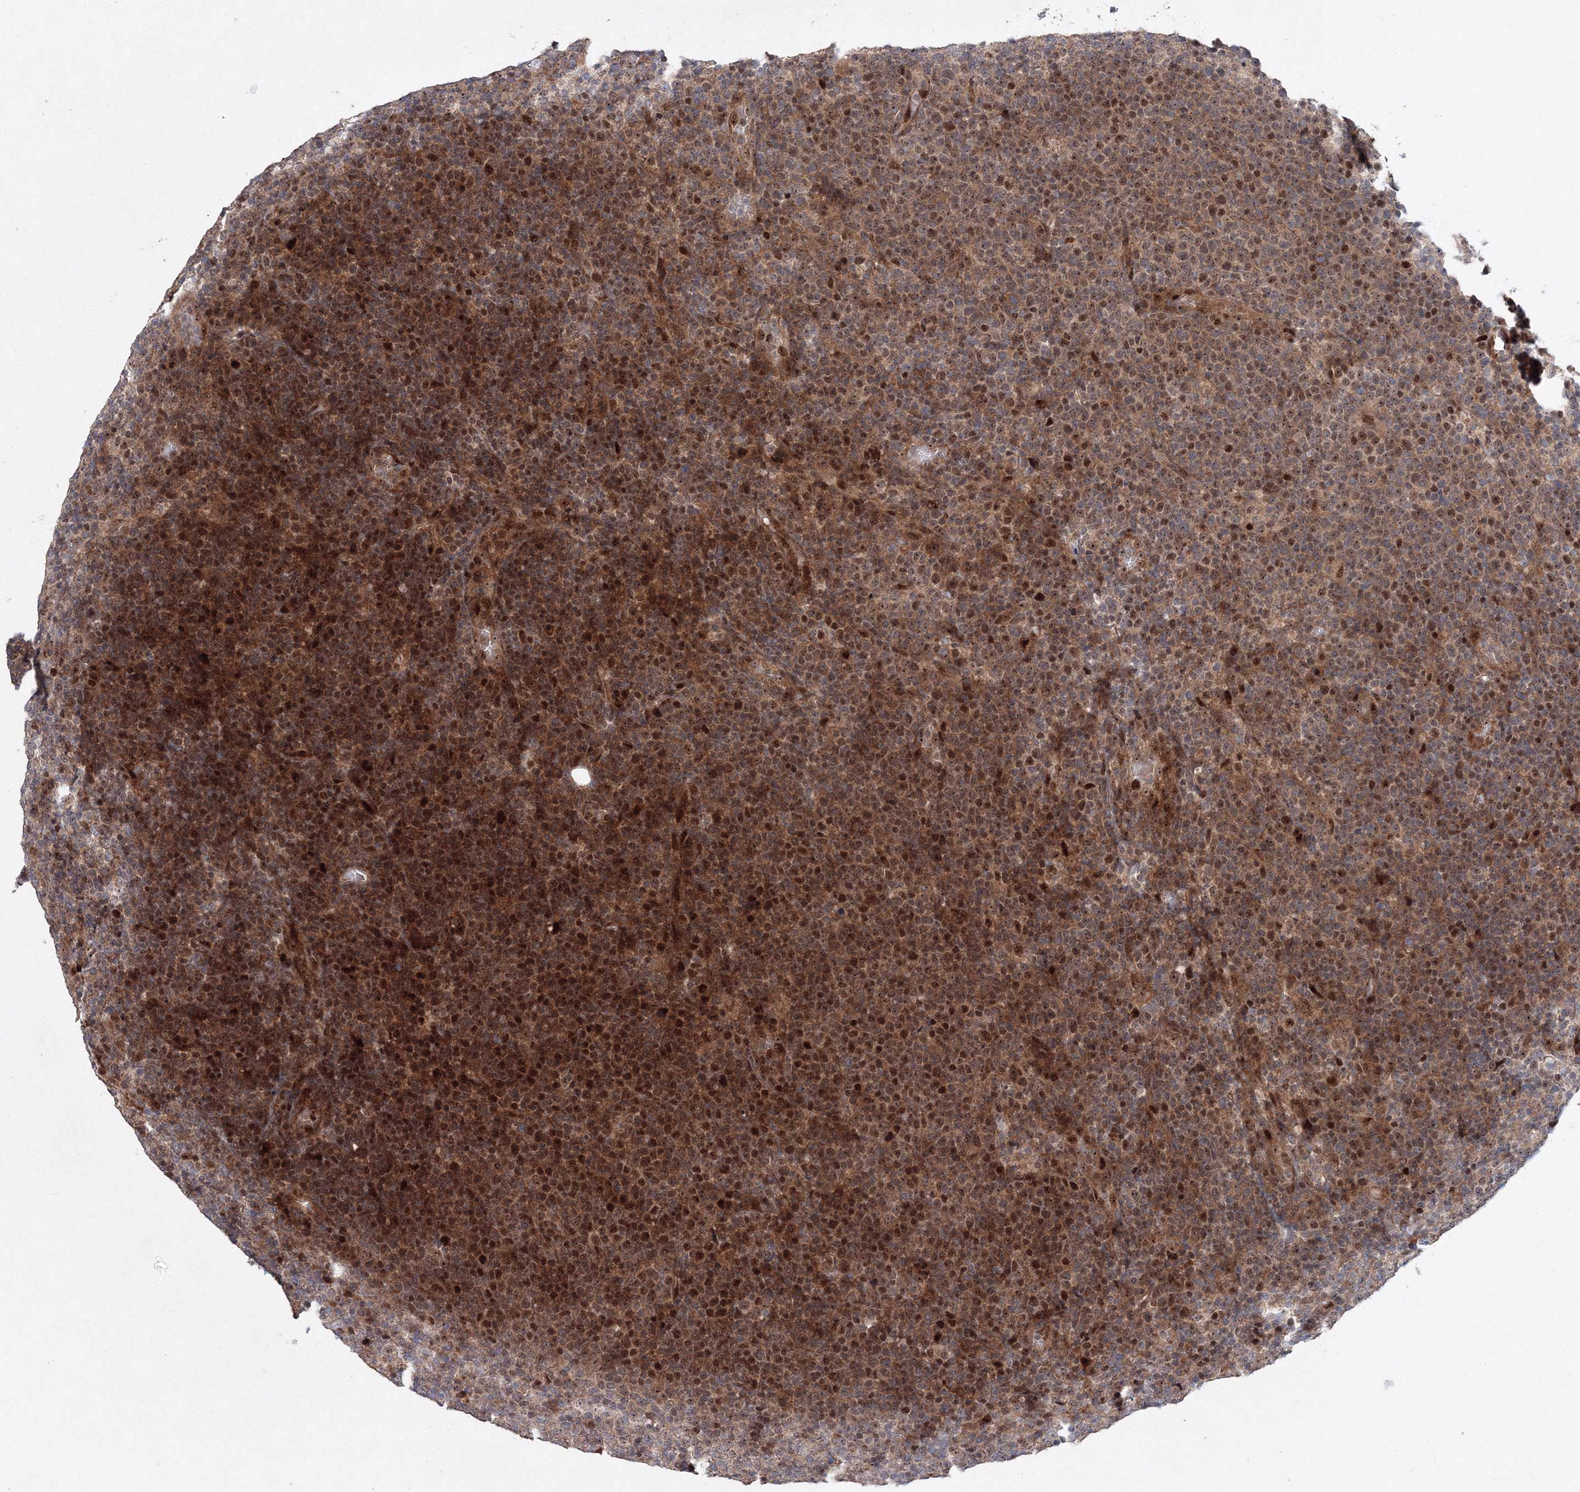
{"staining": {"intensity": "moderate", "quantity": ">75%", "location": "cytoplasmic/membranous,nuclear"}, "tissue": "lymphoma", "cell_type": "Tumor cells", "image_type": "cancer", "snomed": [{"axis": "morphology", "description": "Malignant lymphoma, non-Hodgkin's type, High grade"}, {"axis": "topography", "description": "Lymph node"}], "caption": "DAB (3,3'-diaminobenzidine) immunohistochemical staining of lymphoma demonstrates moderate cytoplasmic/membranous and nuclear protein expression in about >75% of tumor cells.", "gene": "ANKAR", "patient": {"sex": "male", "age": 61}}